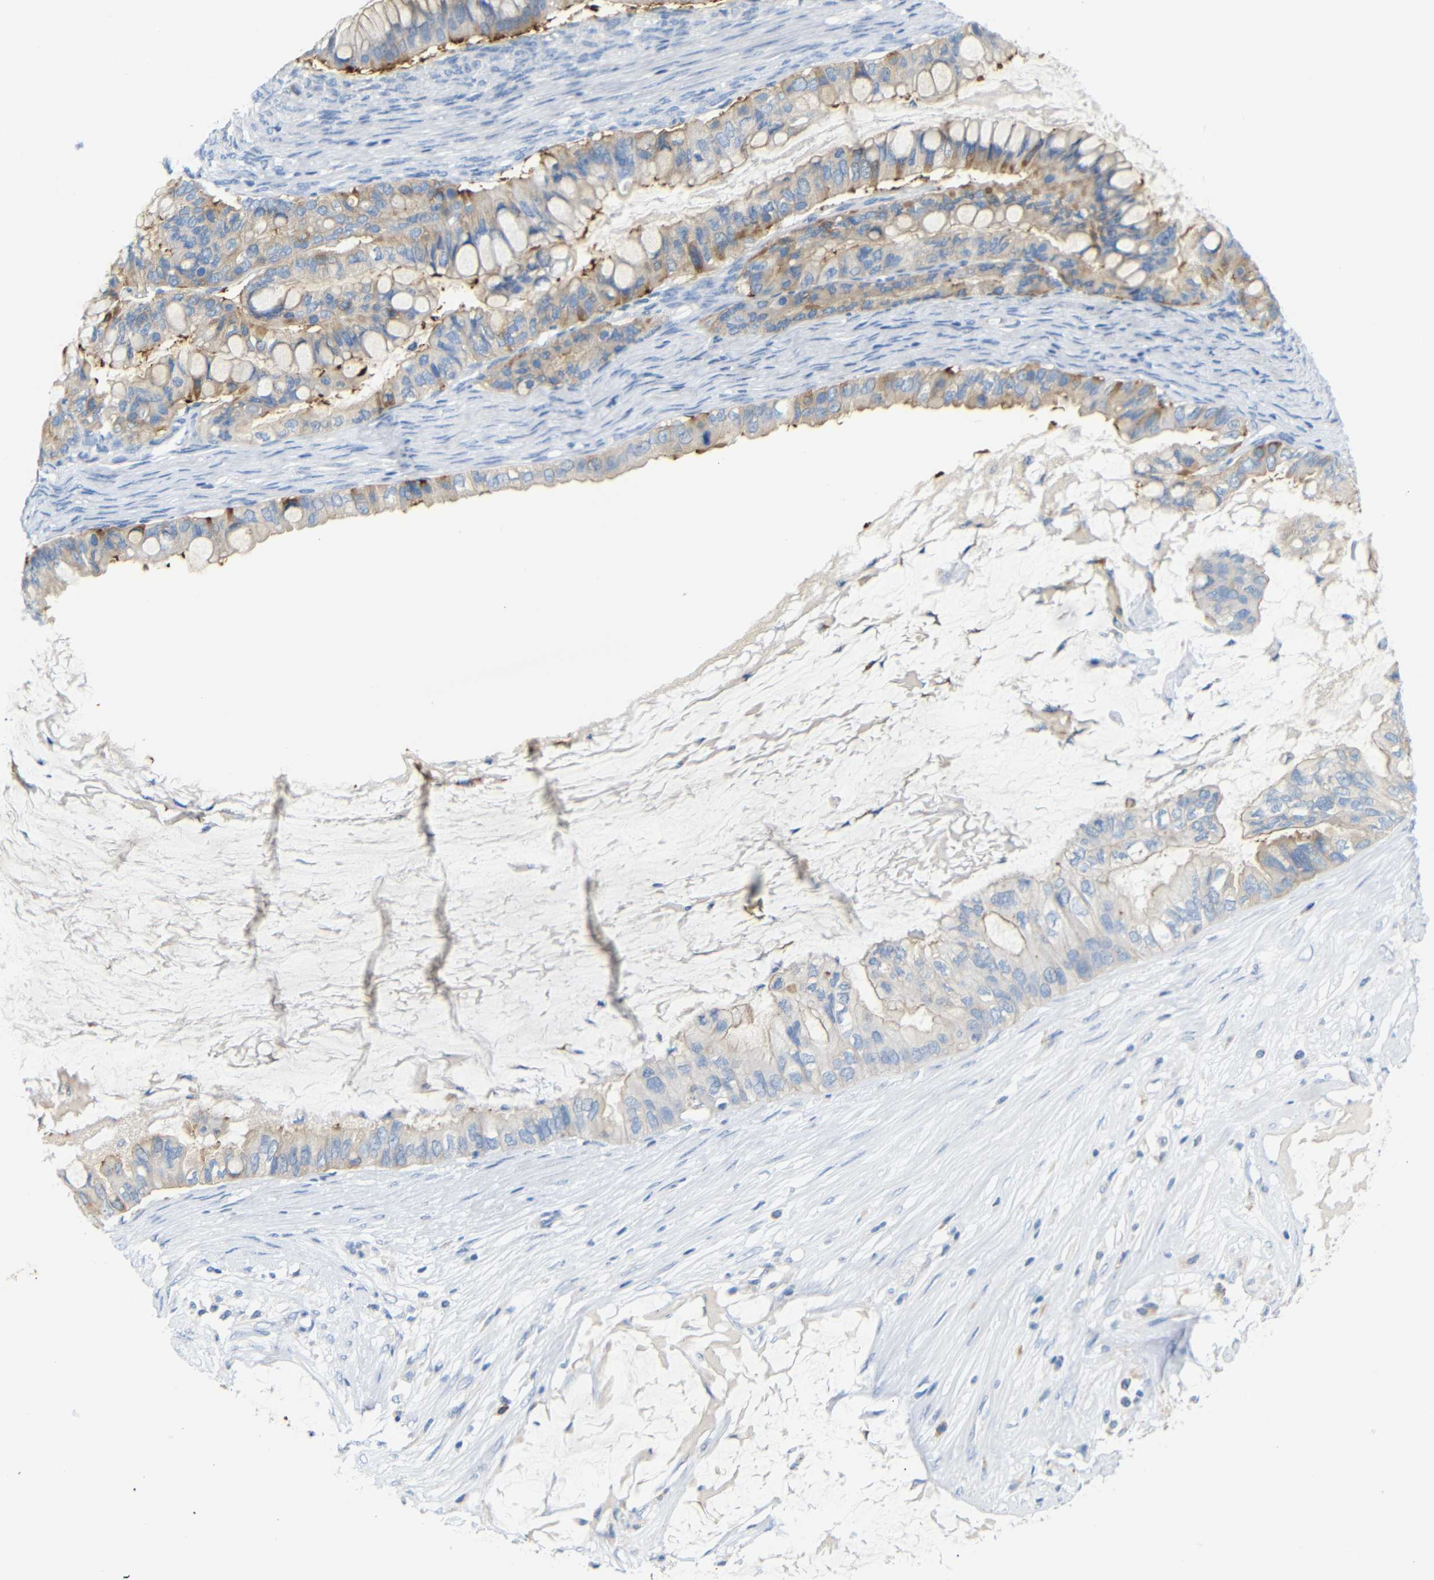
{"staining": {"intensity": "moderate", "quantity": "25%-75%", "location": "cytoplasmic/membranous"}, "tissue": "ovarian cancer", "cell_type": "Tumor cells", "image_type": "cancer", "snomed": [{"axis": "morphology", "description": "Cystadenocarcinoma, mucinous, NOS"}, {"axis": "topography", "description": "Ovary"}], "caption": "Human ovarian mucinous cystadenocarcinoma stained for a protein (brown) exhibits moderate cytoplasmic/membranous positive positivity in approximately 25%-75% of tumor cells.", "gene": "FCRL1", "patient": {"sex": "female", "age": 80}}